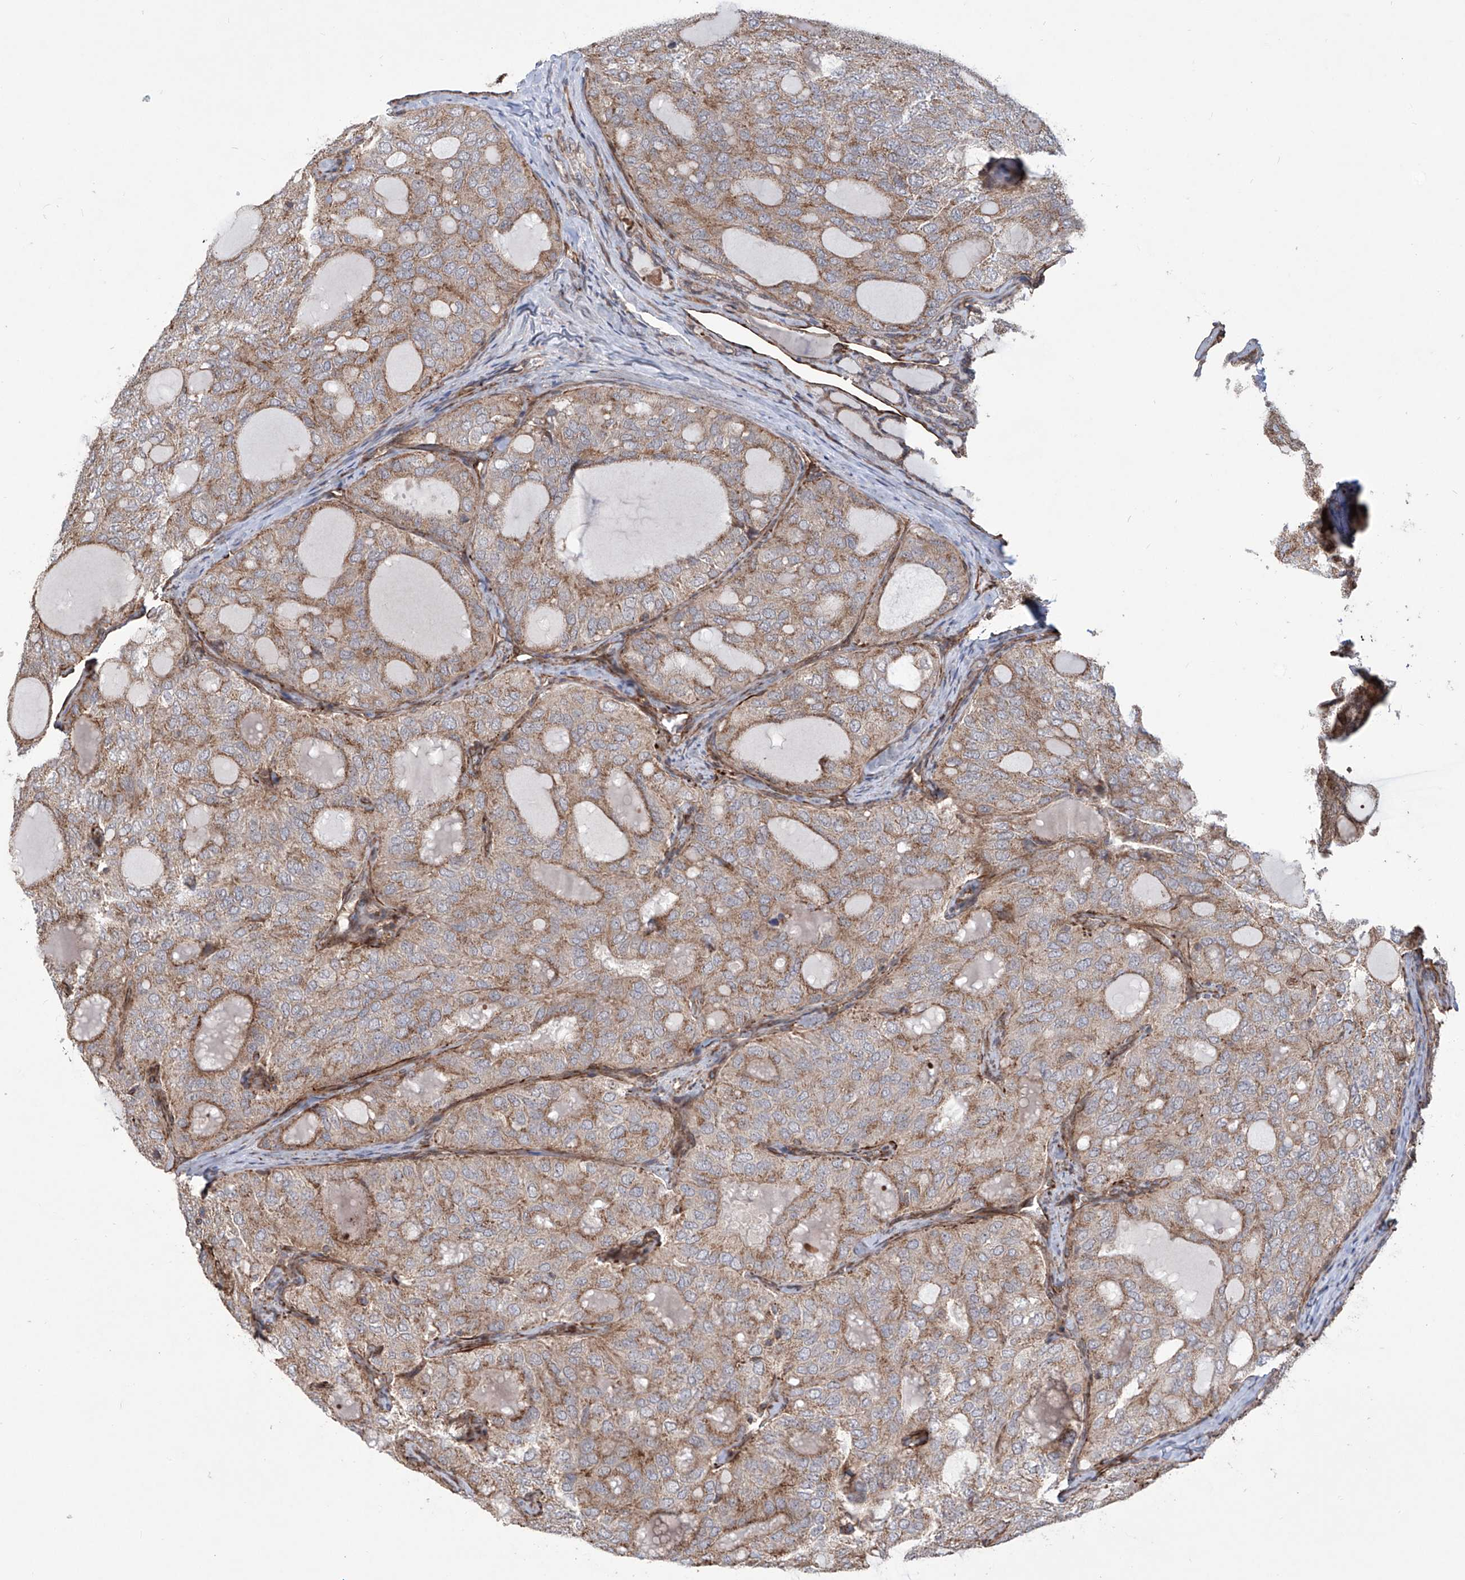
{"staining": {"intensity": "moderate", "quantity": ">75%", "location": "cytoplasmic/membranous"}, "tissue": "thyroid cancer", "cell_type": "Tumor cells", "image_type": "cancer", "snomed": [{"axis": "morphology", "description": "Follicular adenoma carcinoma, NOS"}, {"axis": "topography", "description": "Thyroid gland"}], "caption": "Protein staining exhibits moderate cytoplasmic/membranous staining in about >75% of tumor cells in thyroid follicular adenoma carcinoma.", "gene": "APAF1", "patient": {"sex": "male", "age": 75}}